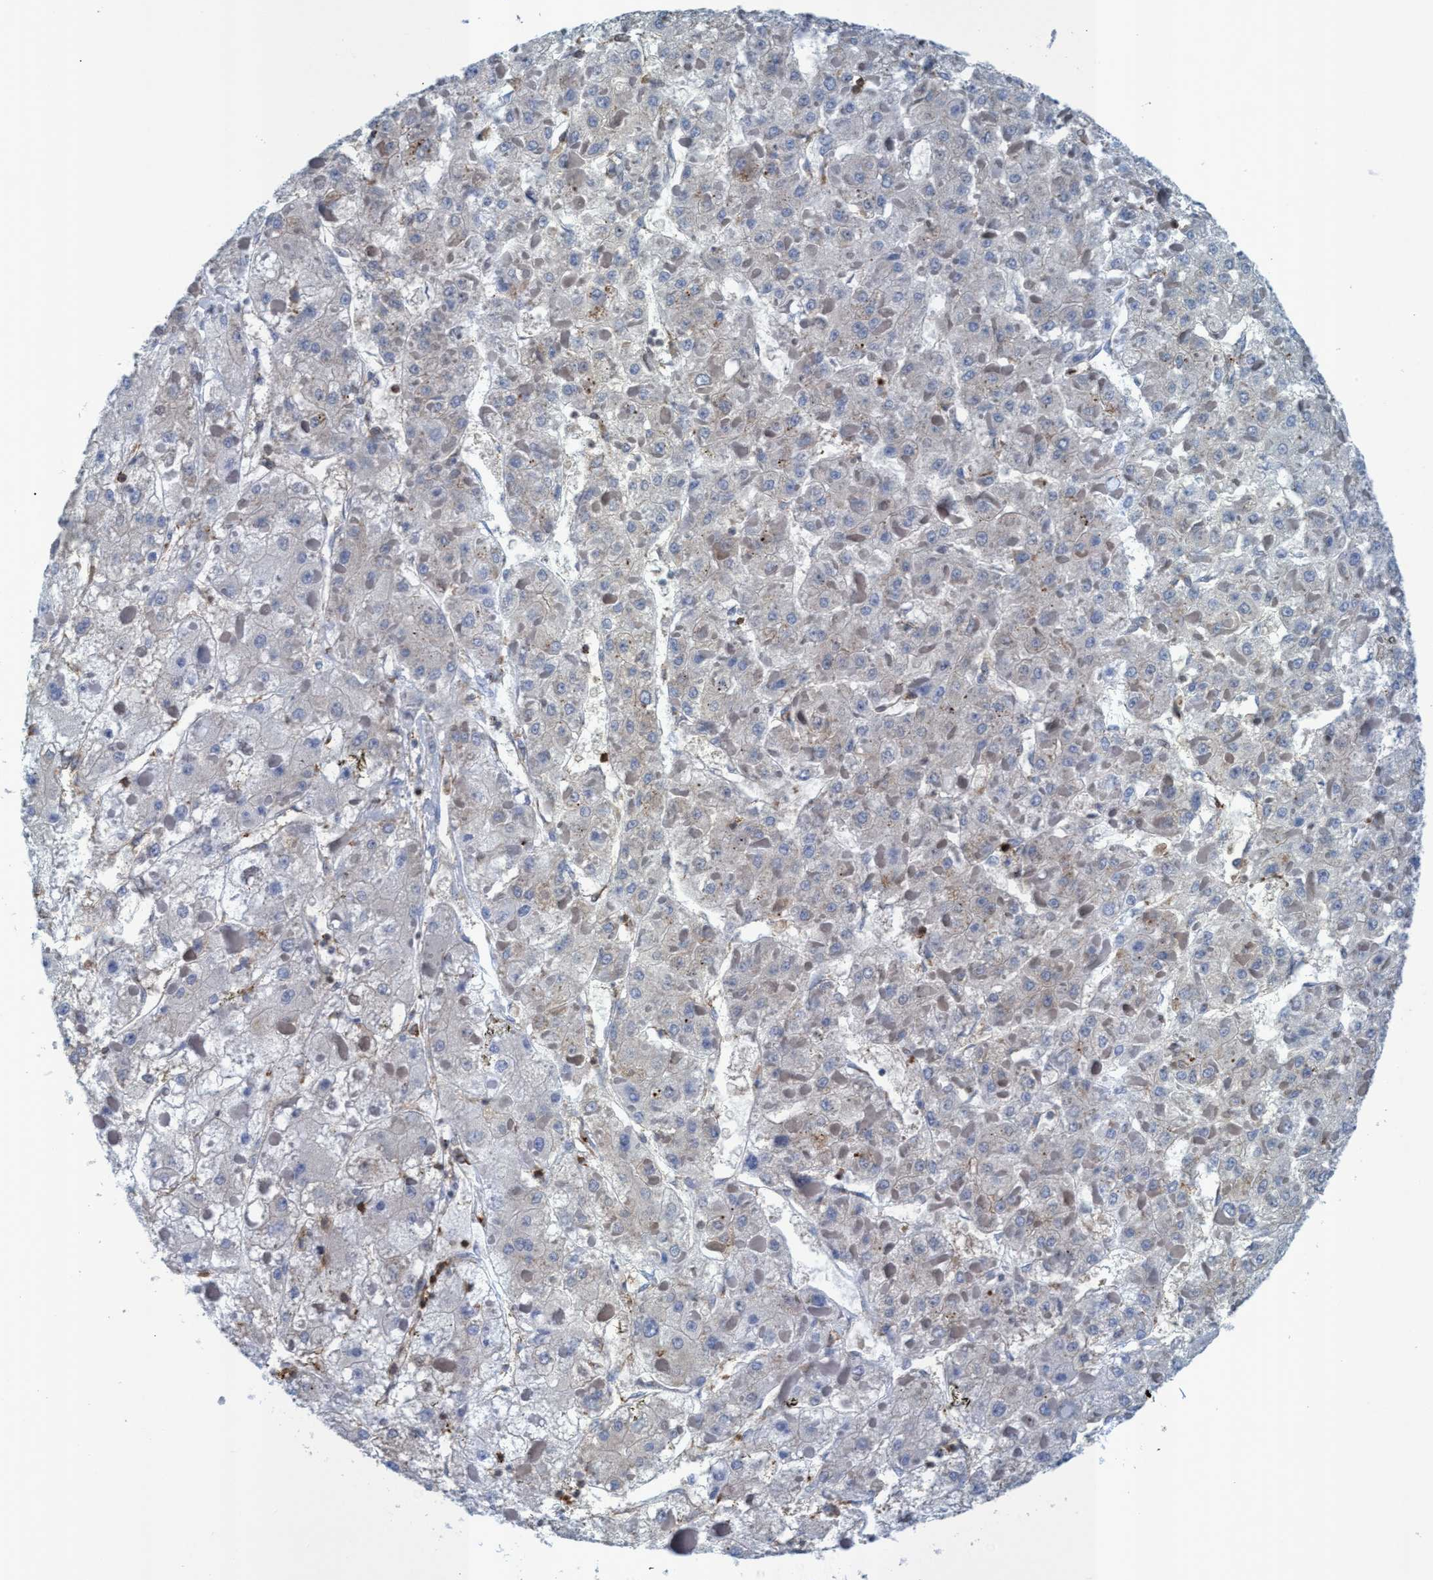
{"staining": {"intensity": "negative", "quantity": "none", "location": "none"}, "tissue": "liver cancer", "cell_type": "Tumor cells", "image_type": "cancer", "snomed": [{"axis": "morphology", "description": "Carcinoma, Hepatocellular, NOS"}, {"axis": "topography", "description": "Liver"}], "caption": "Tumor cells show no significant staining in hepatocellular carcinoma (liver). Brightfield microscopy of IHC stained with DAB (3,3'-diaminobenzidine) (brown) and hematoxylin (blue), captured at high magnification.", "gene": "EZR", "patient": {"sex": "female", "age": 73}}